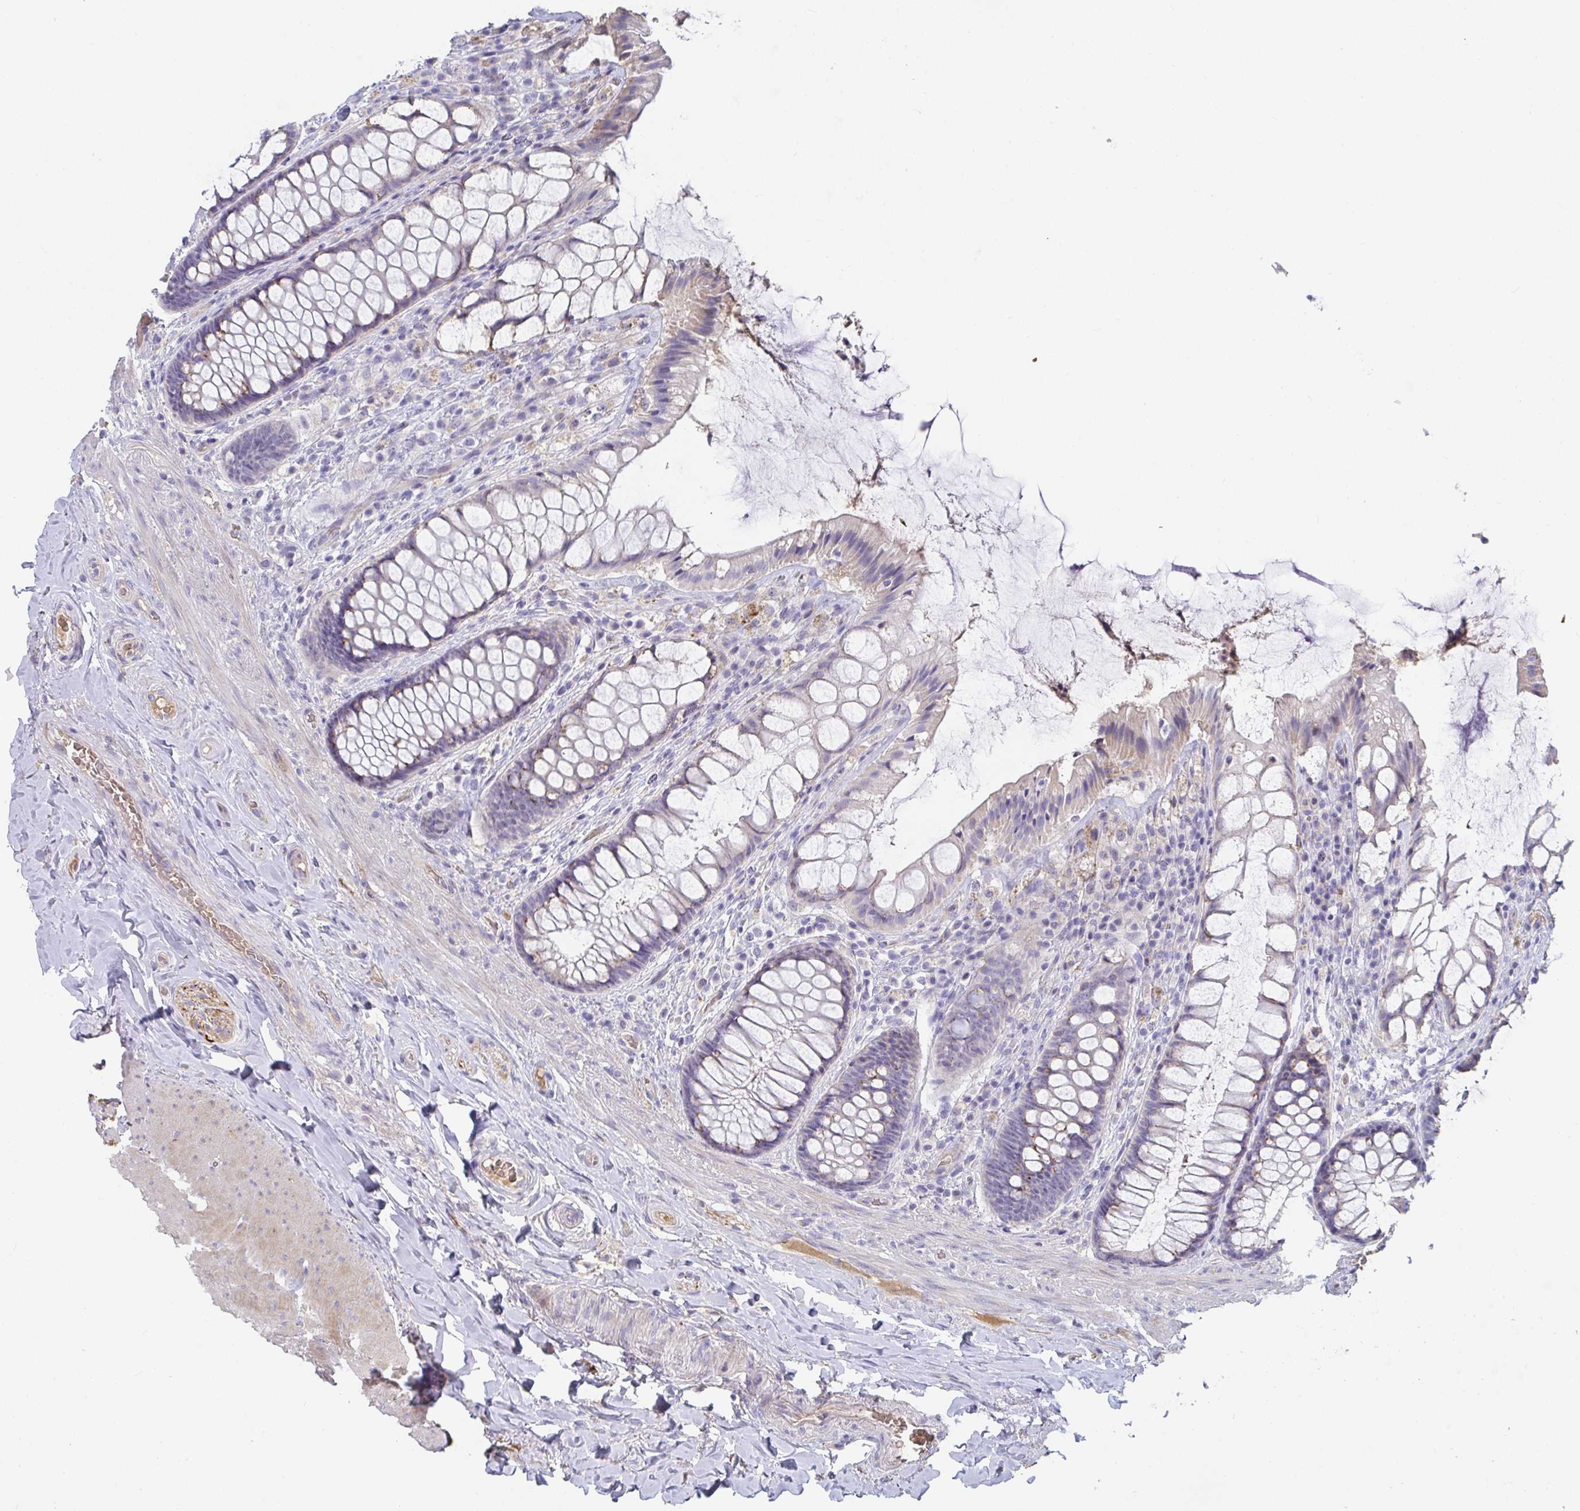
{"staining": {"intensity": "moderate", "quantity": "<25%", "location": "cytoplasmic/membranous"}, "tissue": "rectum", "cell_type": "Glandular cells", "image_type": "normal", "snomed": [{"axis": "morphology", "description": "Normal tissue, NOS"}, {"axis": "topography", "description": "Rectum"}], "caption": "High-power microscopy captured an immunohistochemistry (IHC) photomicrograph of benign rectum, revealing moderate cytoplasmic/membranous staining in approximately <25% of glandular cells.", "gene": "ANO5", "patient": {"sex": "female", "age": 58}}